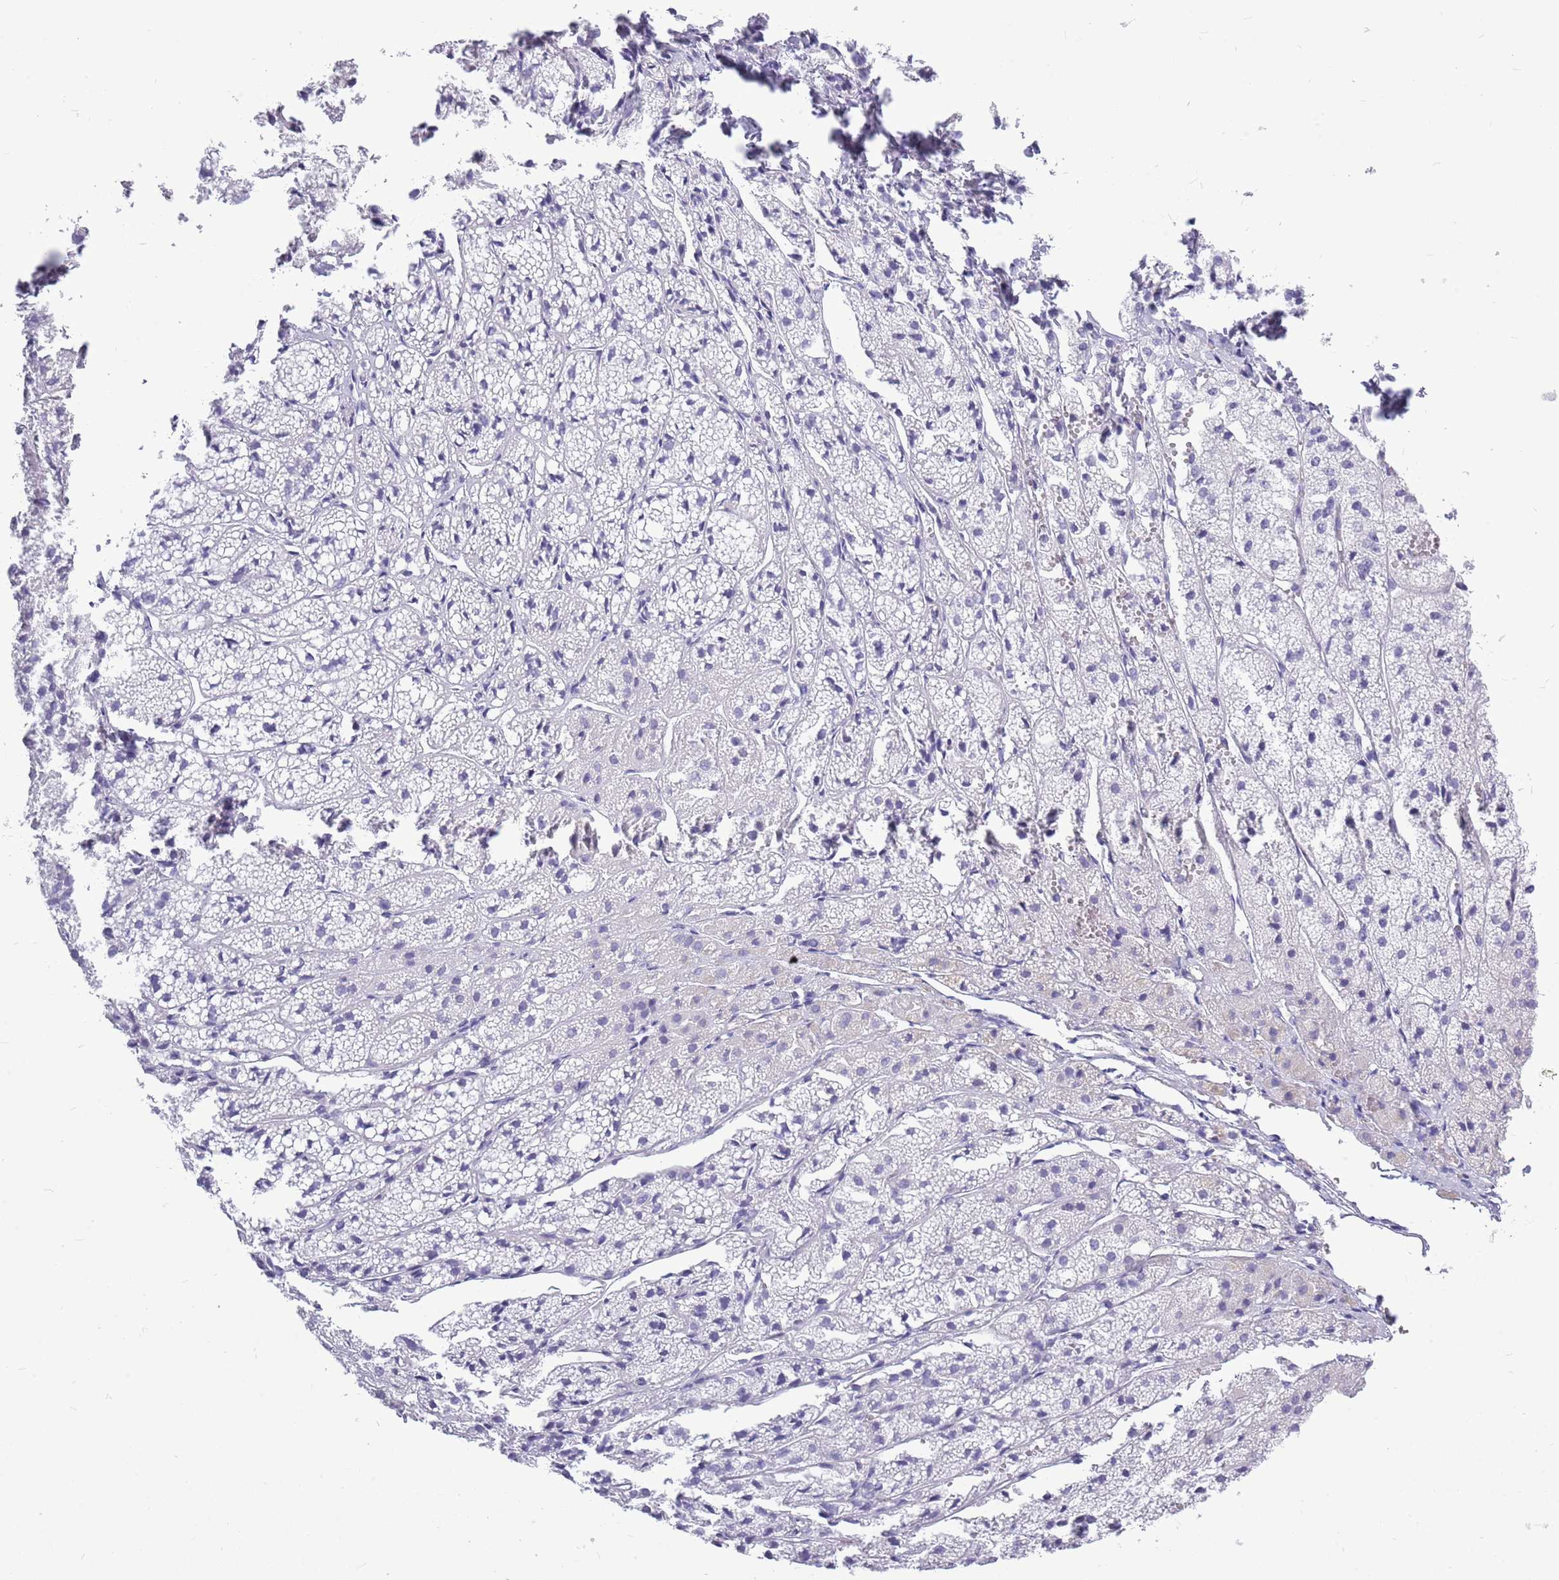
{"staining": {"intensity": "negative", "quantity": "none", "location": "none"}, "tissue": "adrenal gland", "cell_type": "Glandular cells", "image_type": "normal", "snomed": [{"axis": "morphology", "description": "Normal tissue, NOS"}, {"axis": "topography", "description": "Adrenal gland"}], "caption": "High magnification brightfield microscopy of normal adrenal gland stained with DAB (brown) and counterstained with hematoxylin (blue): glandular cells show no significant expression. (DAB immunohistochemistry (IHC) with hematoxylin counter stain).", "gene": "ZNF425", "patient": {"sex": "female", "age": 44}}